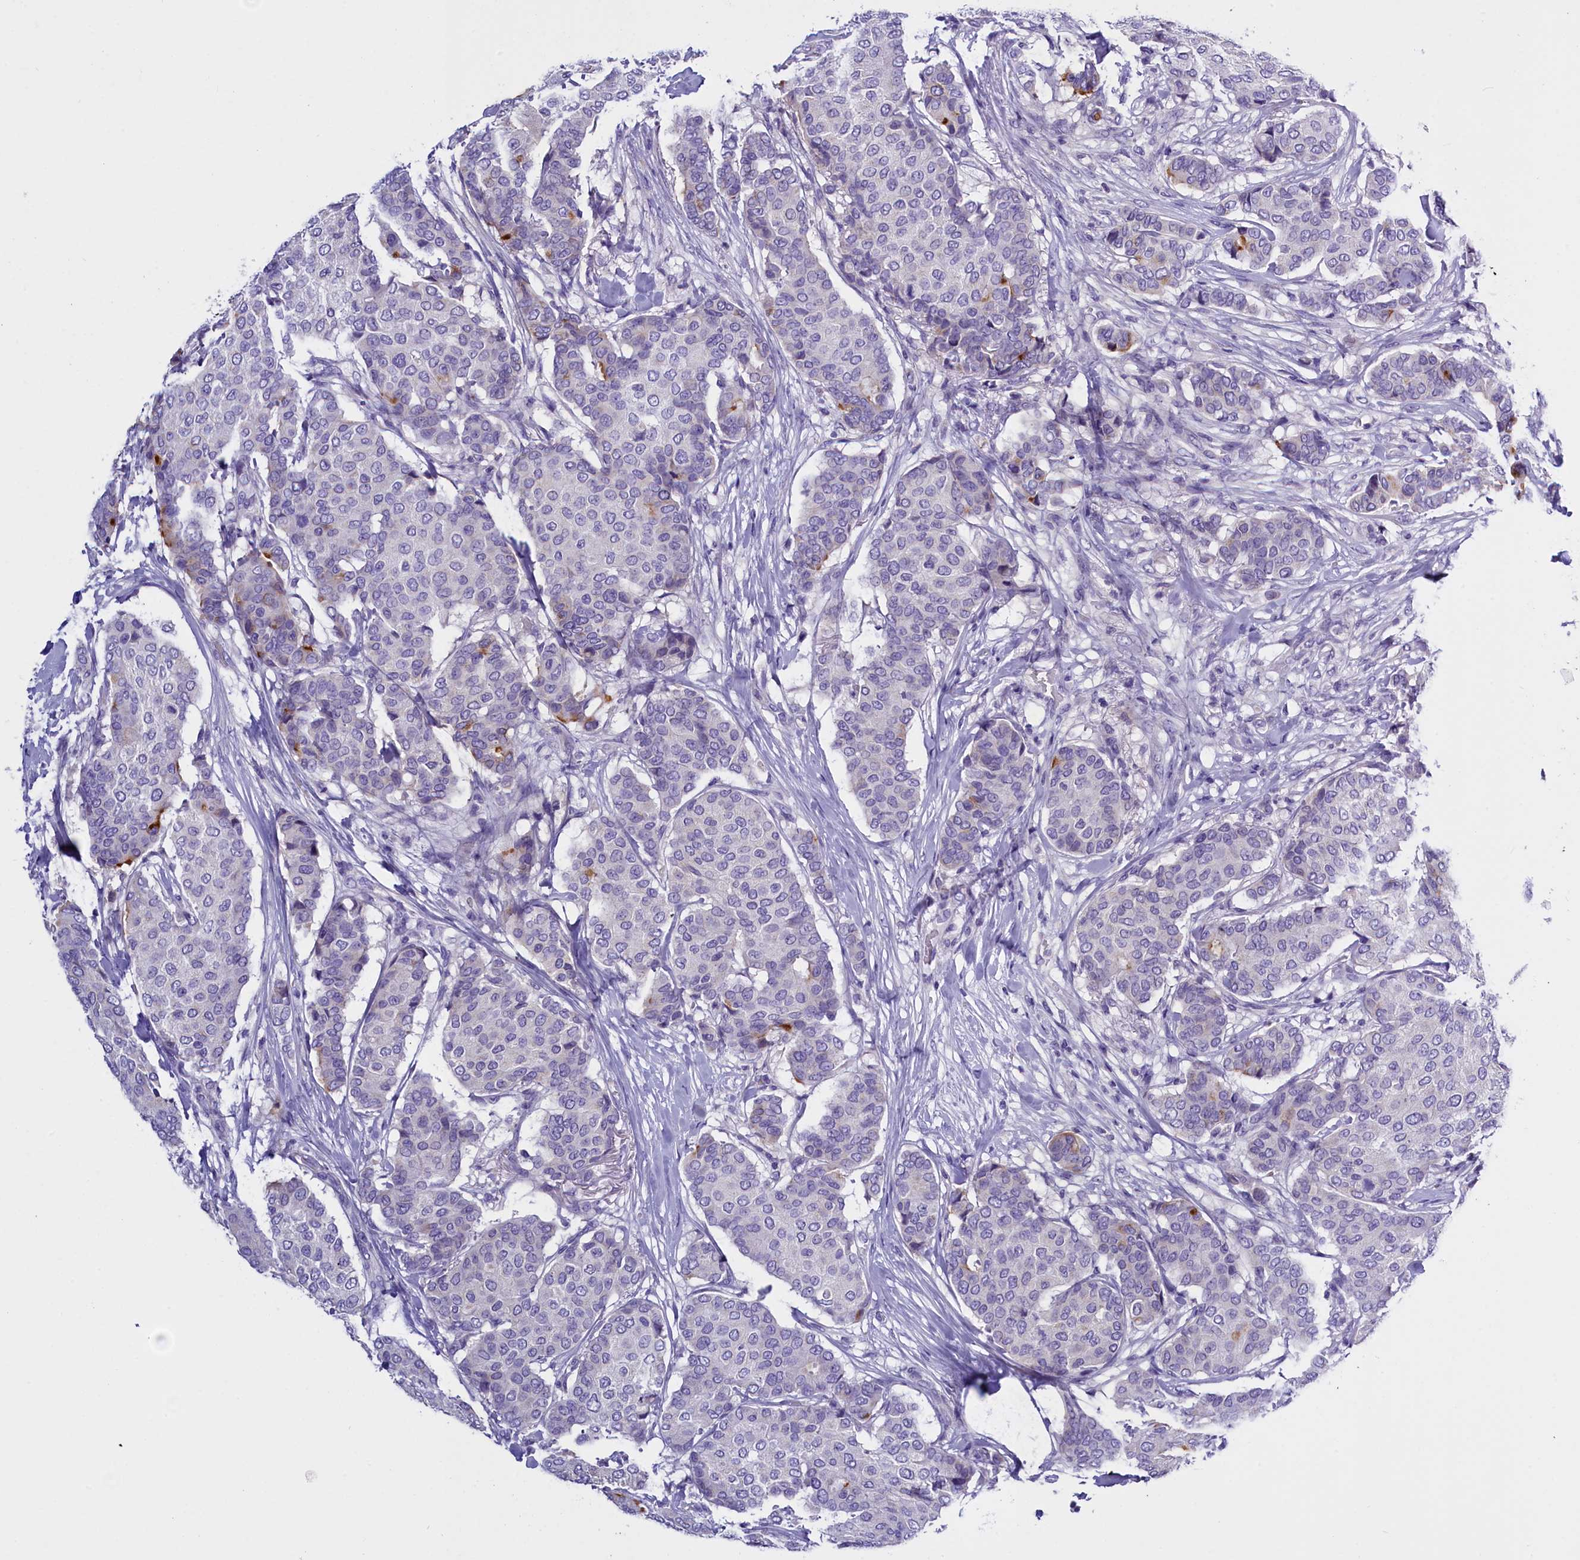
{"staining": {"intensity": "negative", "quantity": "none", "location": "none"}, "tissue": "breast cancer", "cell_type": "Tumor cells", "image_type": "cancer", "snomed": [{"axis": "morphology", "description": "Duct carcinoma"}, {"axis": "topography", "description": "Breast"}], "caption": "A photomicrograph of breast intraductal carcinoma stained for a protein demonstrates no brown staining in tumor cells.", "gene": "RTTN", "patient": {"sex": "female", "age": 75}}